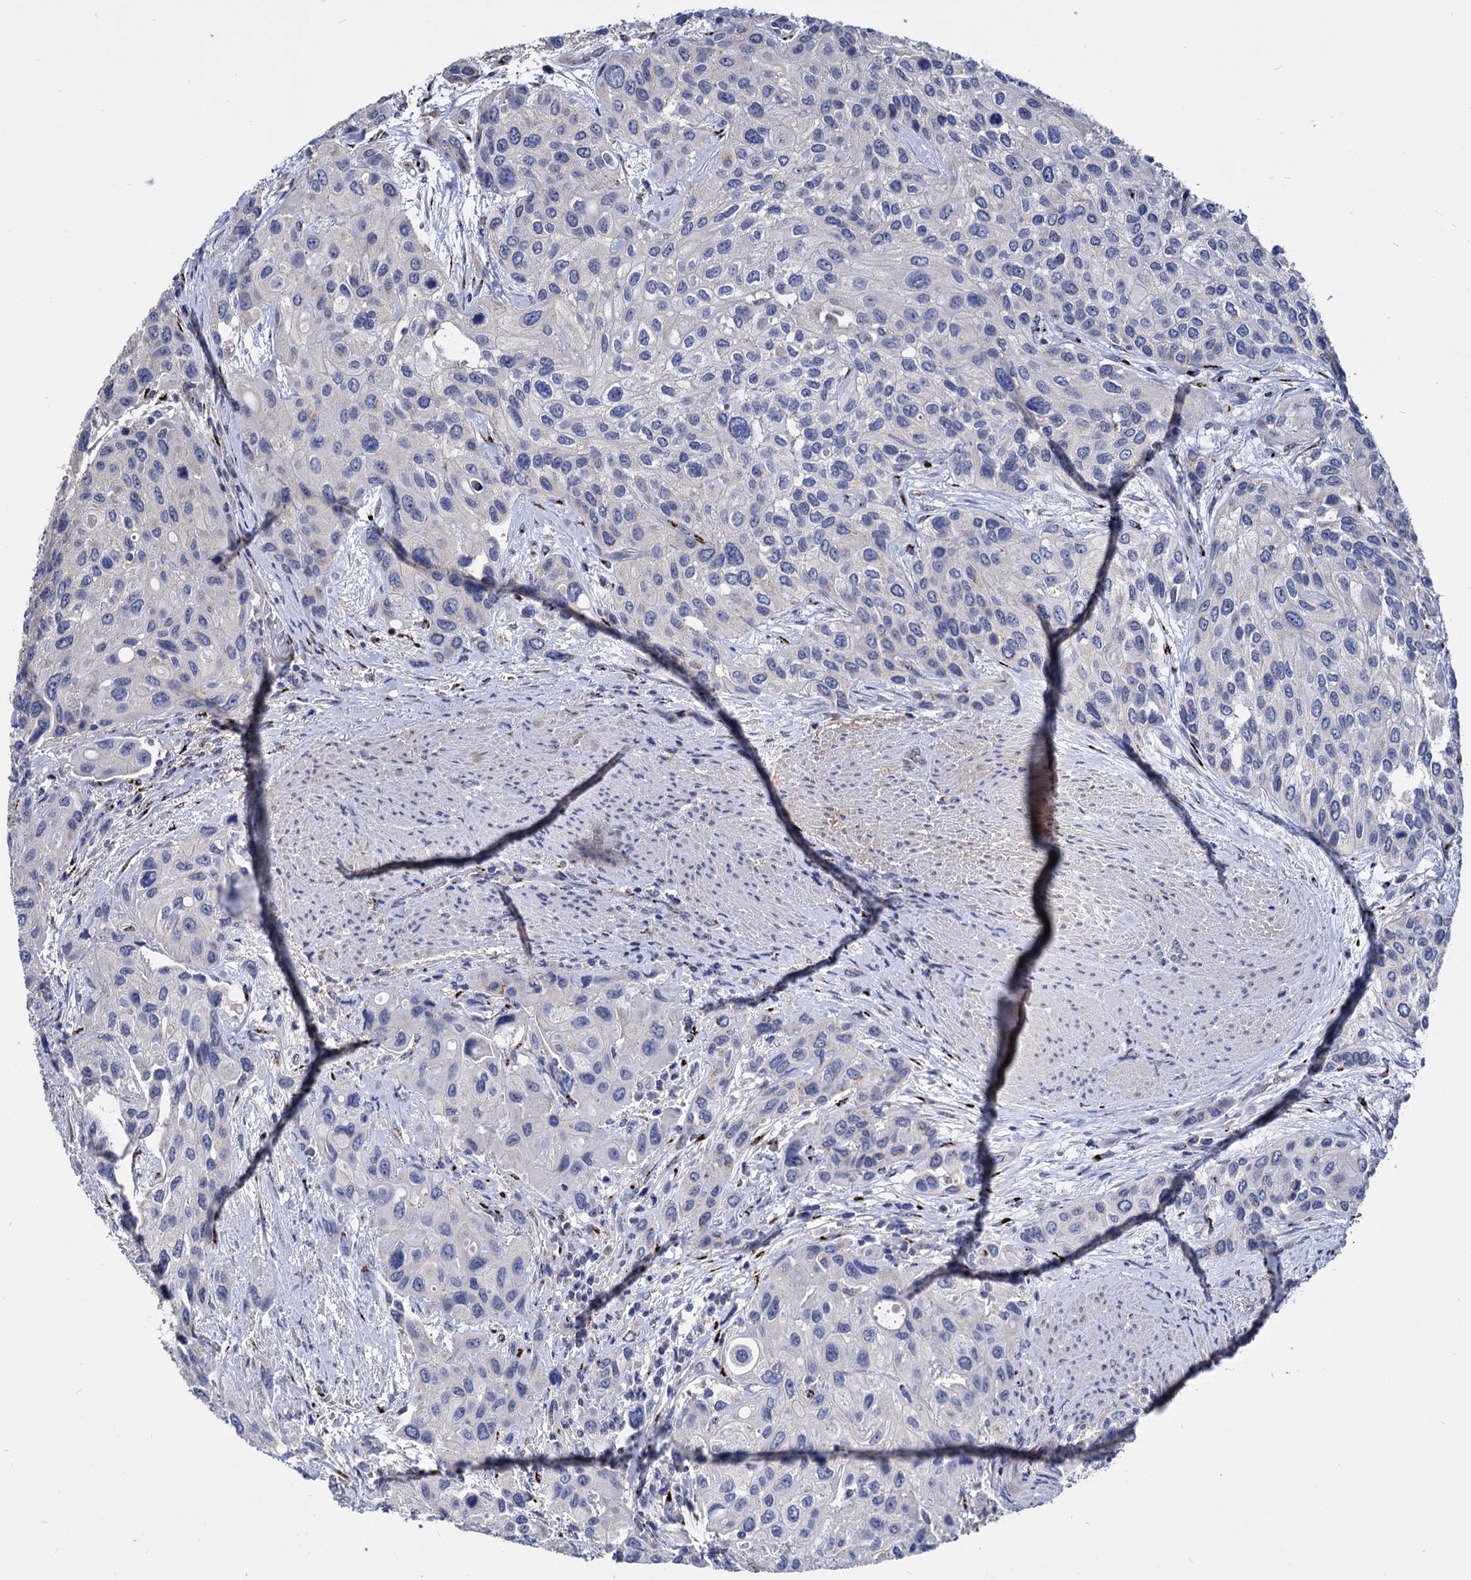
{"staining": {"intensity": "negative", "quantity": "none", "location": "none"}, "tissue": "urothelial cancer", "cell_type": "Tumor cells", "image_type": "cancer", "snomed": [{"axis": "morphology", "description": "Normal tissue, NOS"}, {"axis": "morphology", "description": "Urothelial carcinoma, High grade"}, {"axis": "topography", "description": "Vascular tissue"}, {"axis": "topography", "description": "Urinary bladder"}], "caption": "High-grade urothelial carcinoma was stained to show a protein in brown. There is no significant positivity in tumor cells.", "gene": "ESD", "patient": {"sex": "female", "age": 56}}